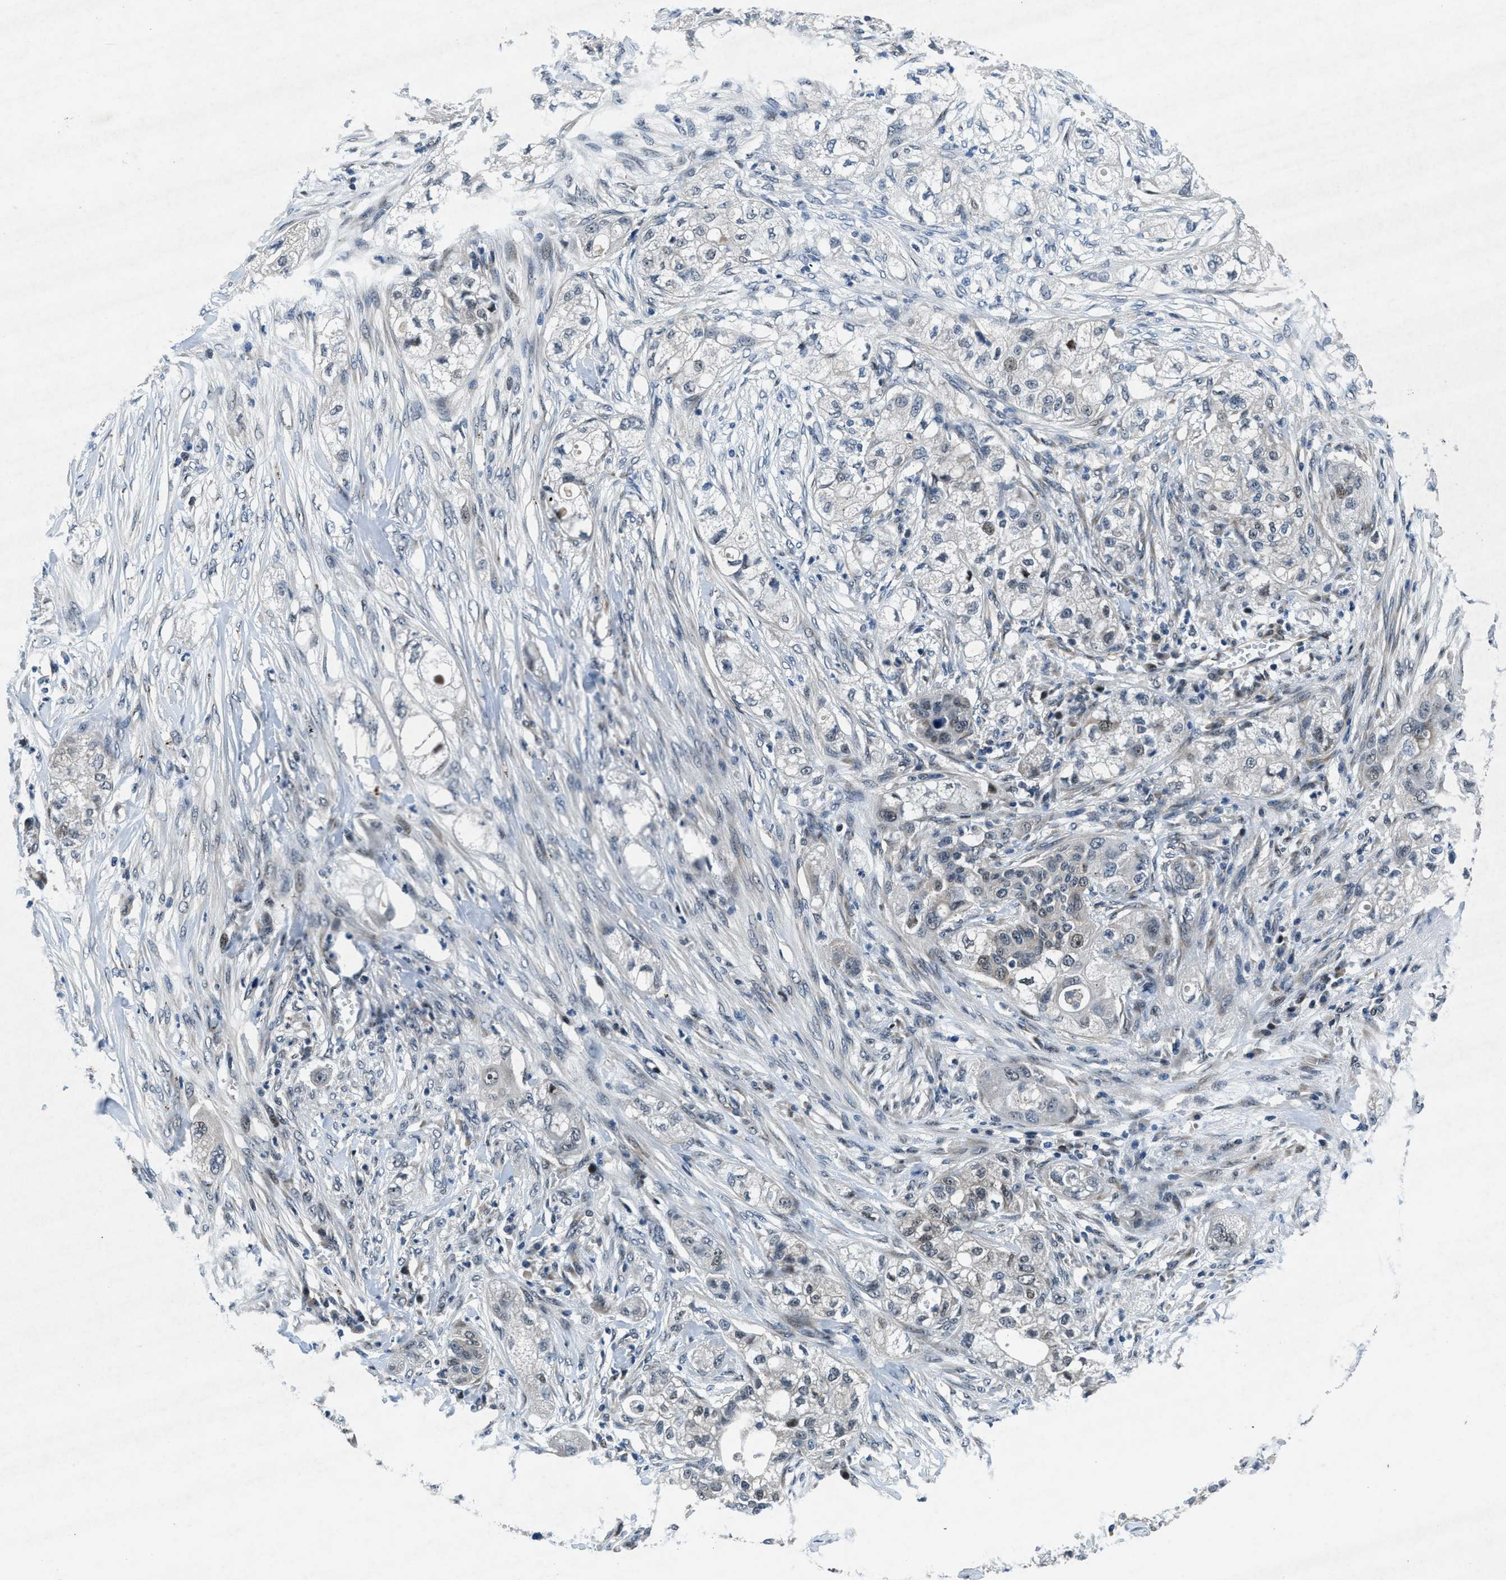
{"staining": {"intensity": "negative", "quantity": "none", "location": "none"}, "tissue": "pancreatic cancer", "cell_type": "Tumor cells", "image_type": "cancer", "snomed": [{"axis": "morphology", "description": "Adenocarcinoma, NOS"}, {"axis": "topography", "description": "Pancreas"}], "caption": "The image exhibits no significant expression in tumor cells of pancreatic cancer.", "gene": "PHLDA1", "patient": {"sex": "female", "age": 78}}